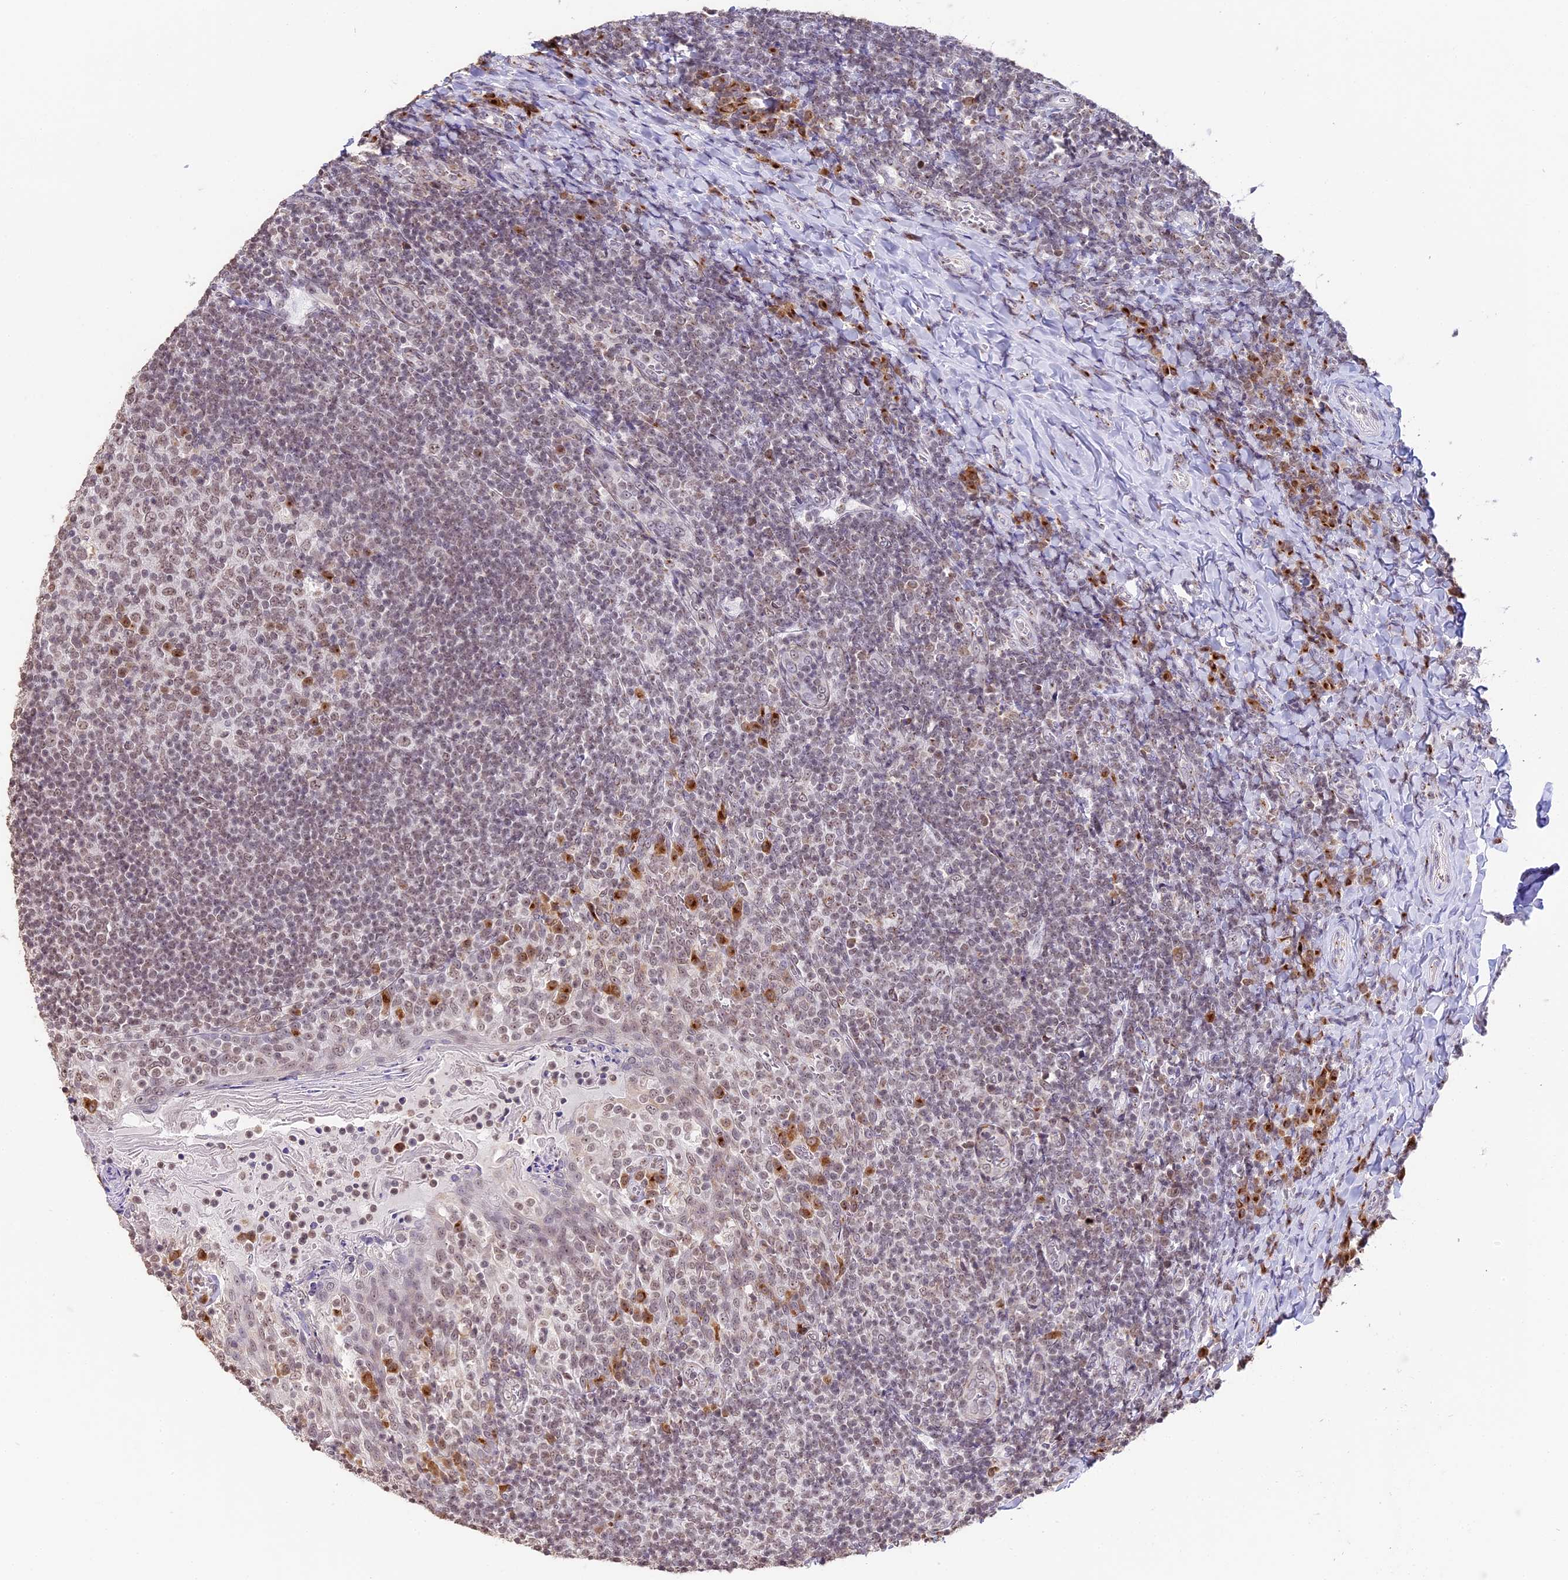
{"staining": {"intensity": "moderate", "quantity": "<25%", "location": "nuclear"}, "tissue": "tonsil", "cell_type": "Germinal center cells", "image_type": "normal", "snomed": [{"axis": "morphology", "description": "Normal tissue, NOS"}, {"axis": "topography", "description": "Tonsil"}], "caption": "High-magnification brightfield microscopy of normal tonsil stained with DAB (3,3'-diaminobenzidine) (brown) and counterstained with hematoxylin (blue). germinal center cells exhibit moderate nuclear positivity is present in approximately<25% of cells.", "gene": "HEATR5B", "patient": {"sex": "female", "age": 10}}